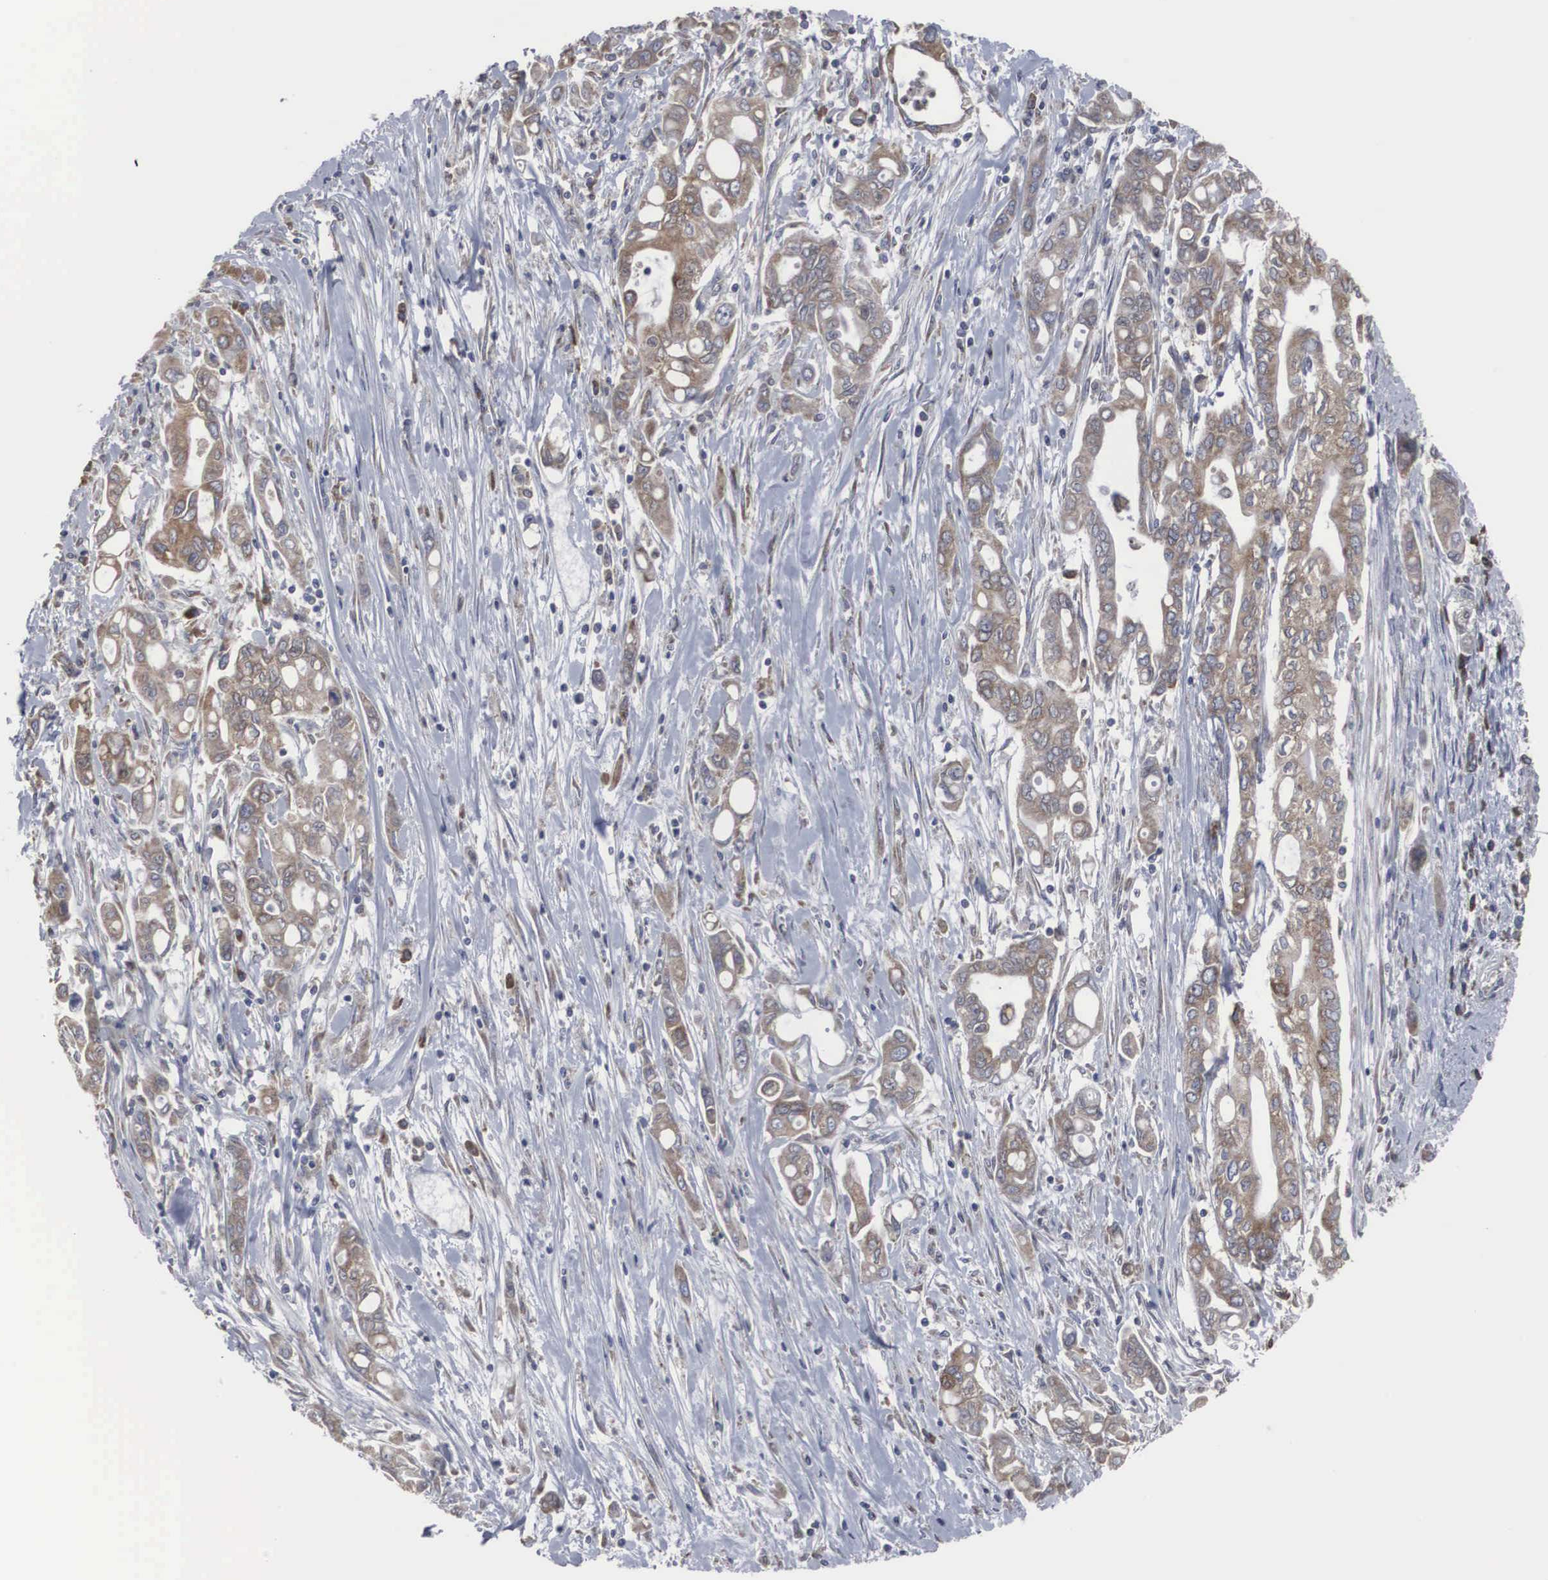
{"staining": {"intensity": "moderate", "quantity": "25%-75%", "location": "cytoplasmic/membranous"}, "tissue": "pancreatic cancer", "cell_type": "Tumor cells", "image_type": "cancer", "snomed": [{"axis": "morphology", "description": "Adenocarcinoma, NOS"}, {"axis": "topography", "description": "Pancreas"}], "caption": "Tumor cells show moderate cytoplasmic/membranous expression in about 25%-75% of cells in pancreatic adenocarcinoma. The protein of interest is shown in brown color, while the nuclei are stained blue.", "gene": "MIA2", "patient": {"sex": "female", "age": 57}}